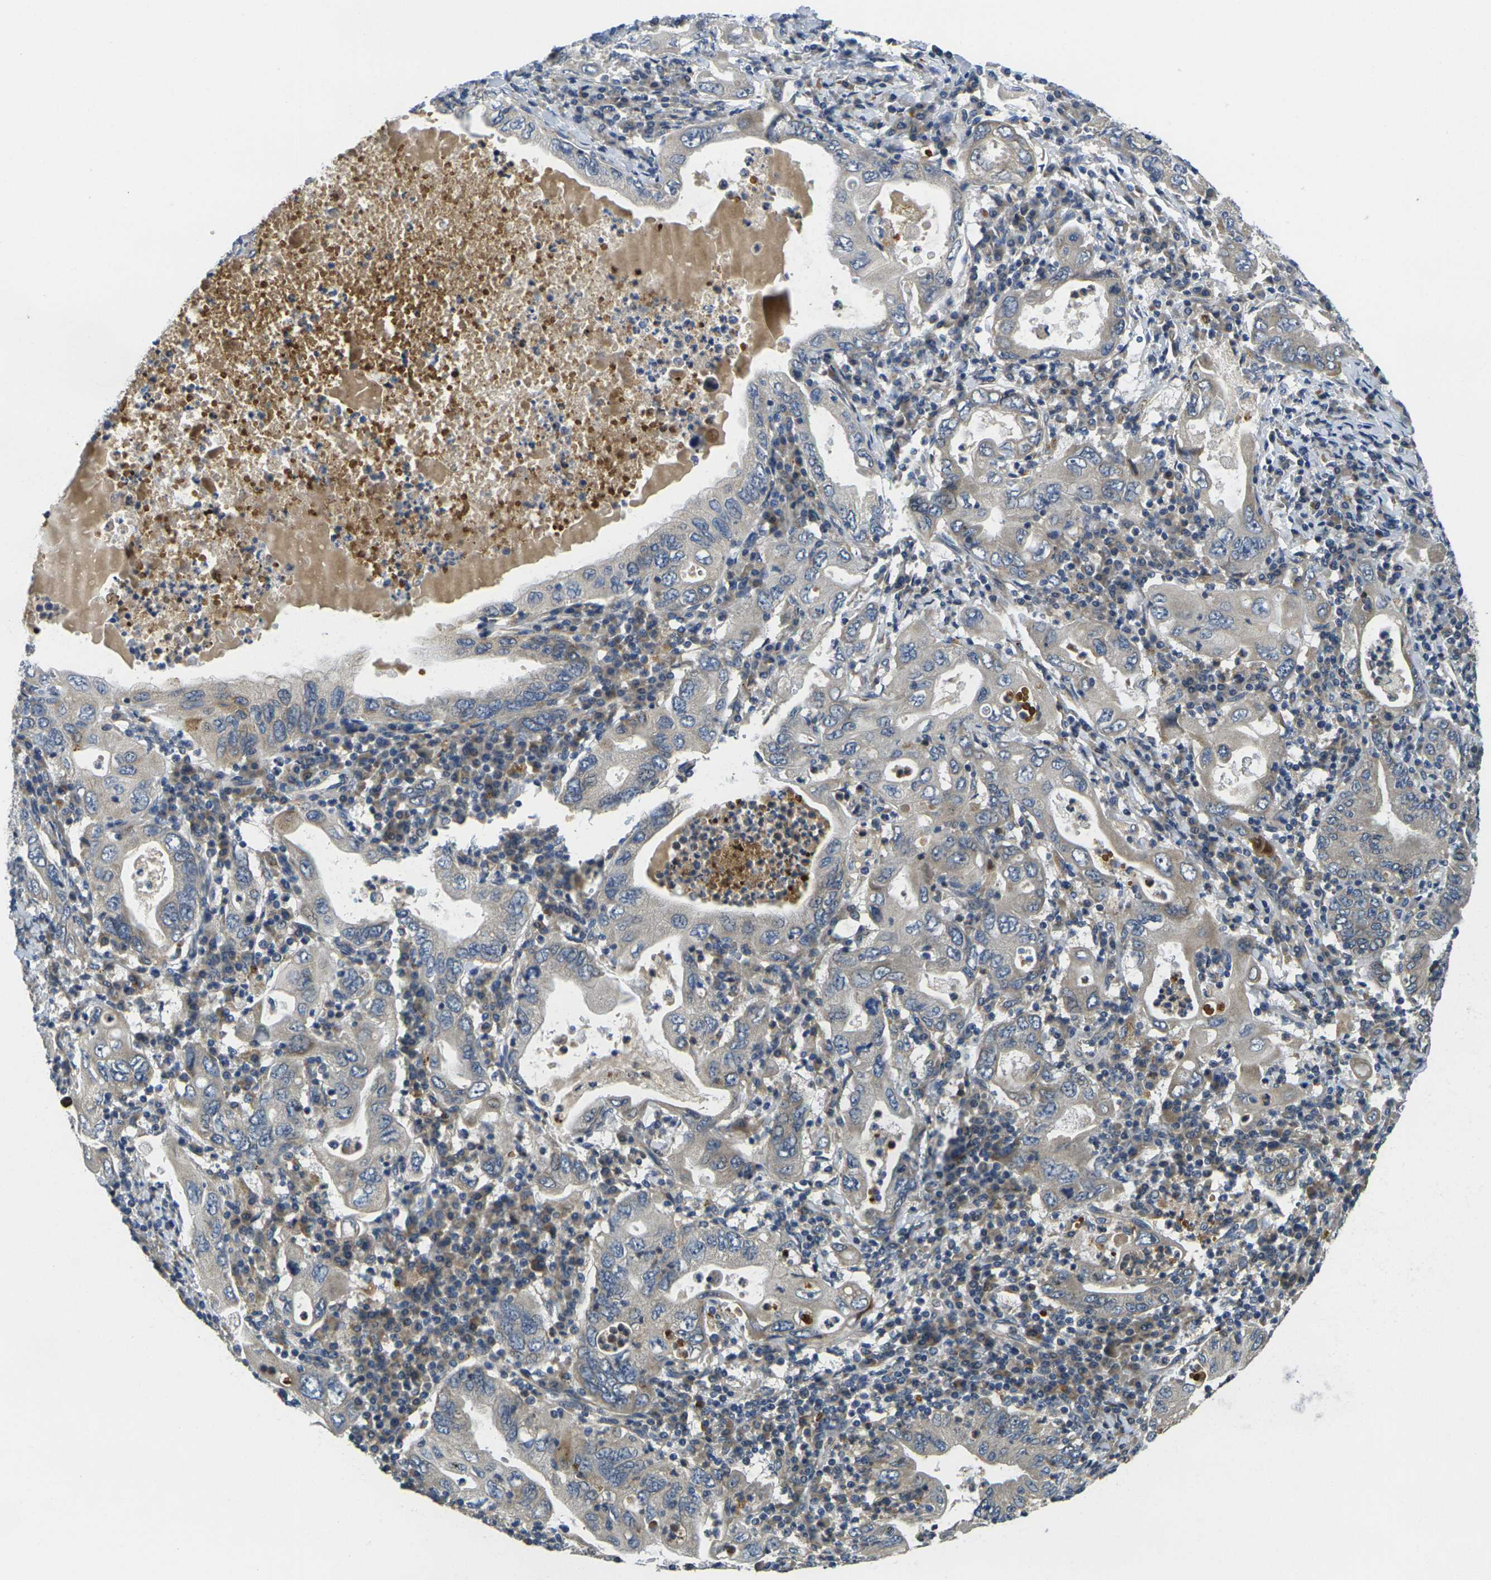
{"staining": {"intensity": "weak", "quantity": "<25%", "location": "cytoplasmic/membranous"}, "tissue": "stomach cancer", "cell_type": "Tumor cells", "image_type": "cancer", "snomed": [{"axis": "morphology", "description": "Normal tissue, NOS"}, {"axis": "morphology", "description": "Adenocarcinoma, NOS"}, {"axis": "topography", "description": "Esophagus"}, {"axis": "topography", "description": "Stomach, upper"}, {"axis": "topography", "description": "Peripheral nerve tissue"}], "caption": "Immunohistochemical staining of stomach adenocarcinoma demonstrates no significant positivity in tumor cells. (Immunohistochemistry, brightfield microscopy, high magnification).", "gene": "MINAR2", "patient": {"sex": "male", "age": 62}}